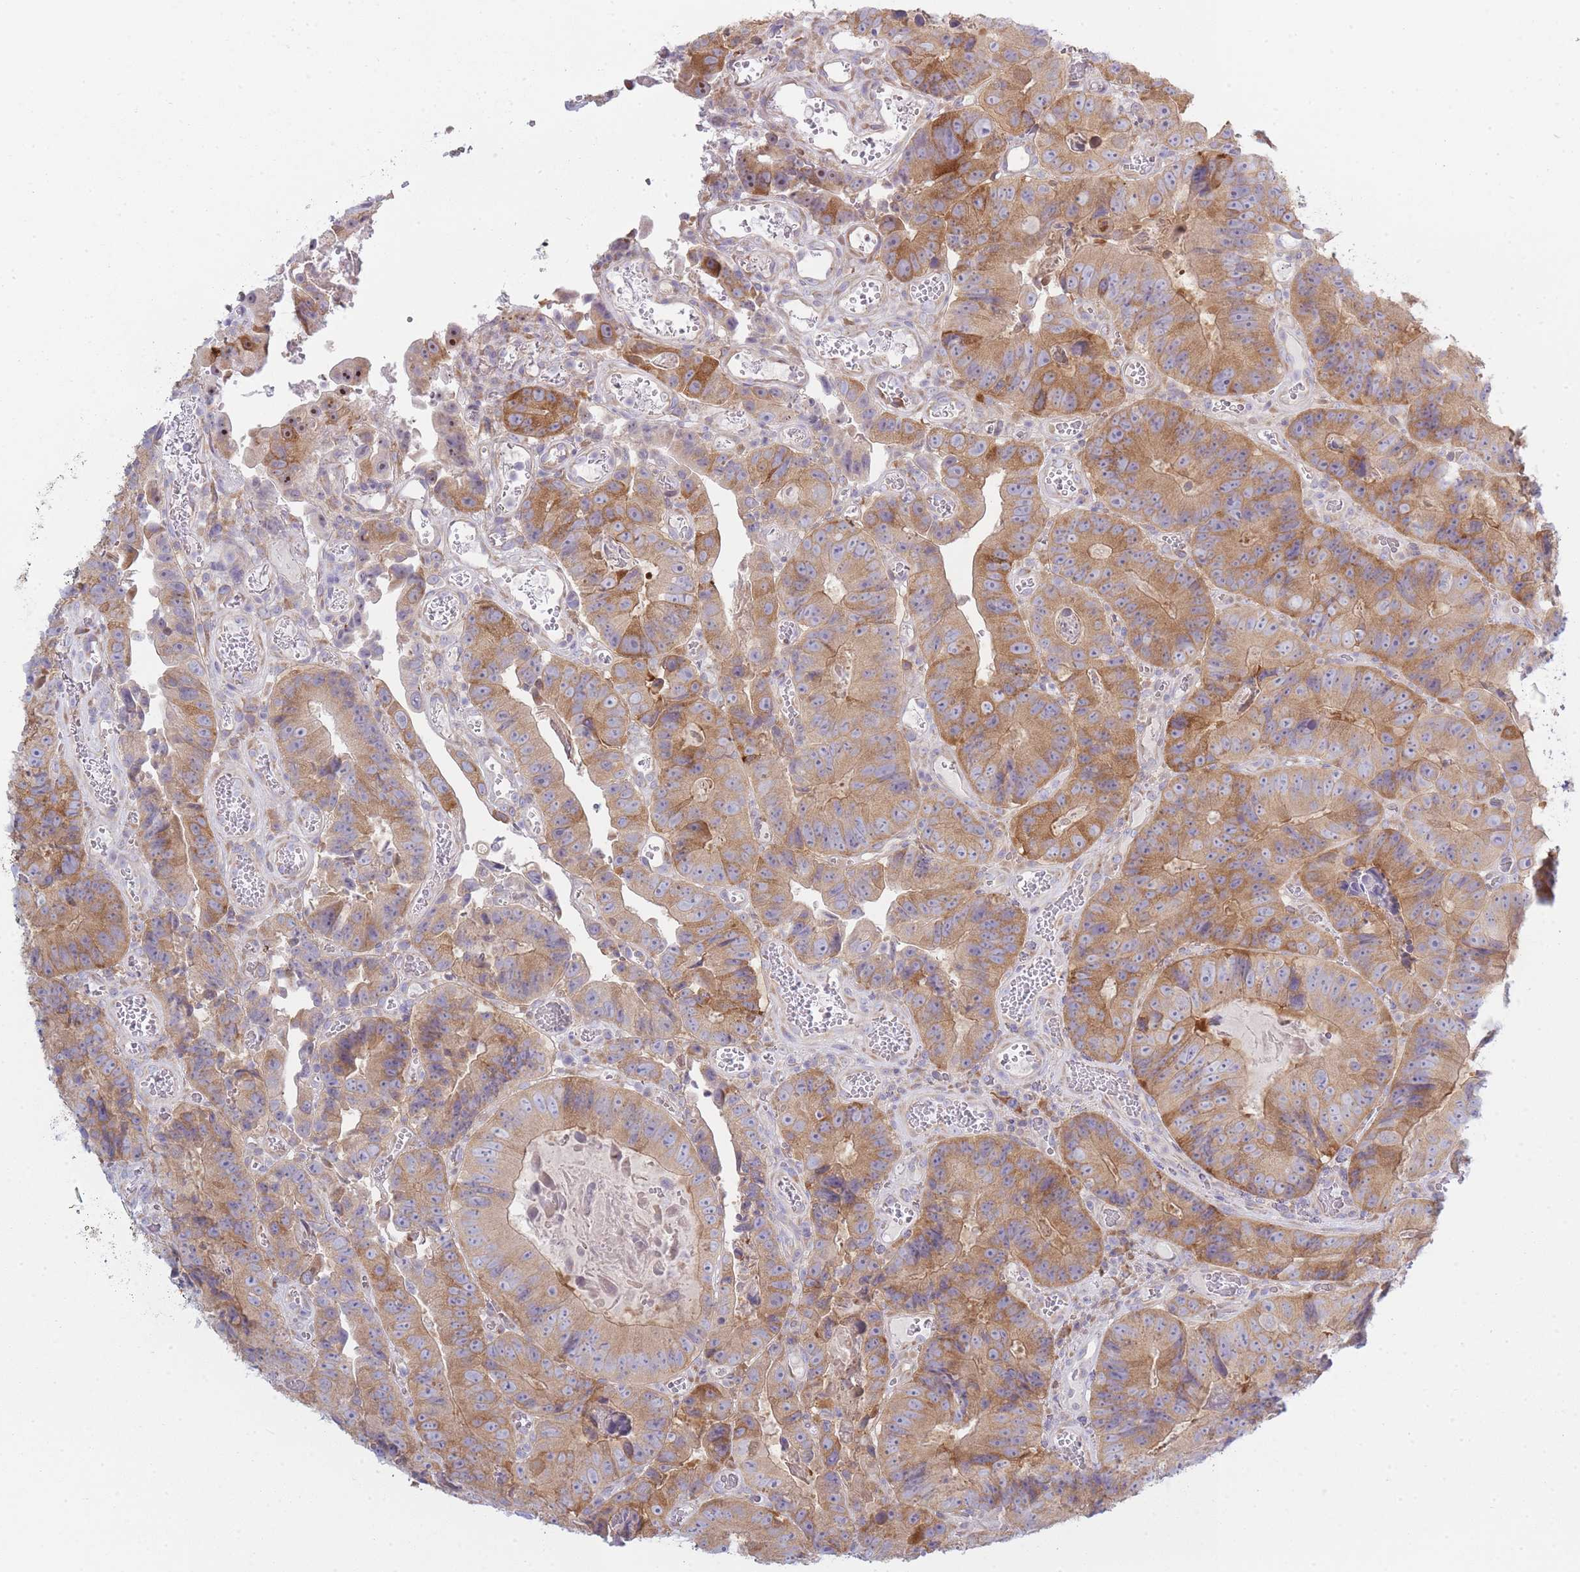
{"staining": {"intensity": "moderate", "quantity": ">75%", "location": "cytoplasmic/membranous"}, "tissue": "colorectal cancer", "cell_type": "Tumor cells", "image_type": "cancer", "snomed": [{"axis": "morphology", "description": "Adenocarcinoma, NOS"}, {"axis": "topography", "description": "Colon"}], "caption": "This is a photomicrograph of immunohistochemistry (IHC) staining of colorectal cancer (adenocarcinoma), which shows moderate staining in the cytoplasmic/membranous of tumor cells.", "gene": "OR5L2", "patient": {"sex": "female", "age": 86}}